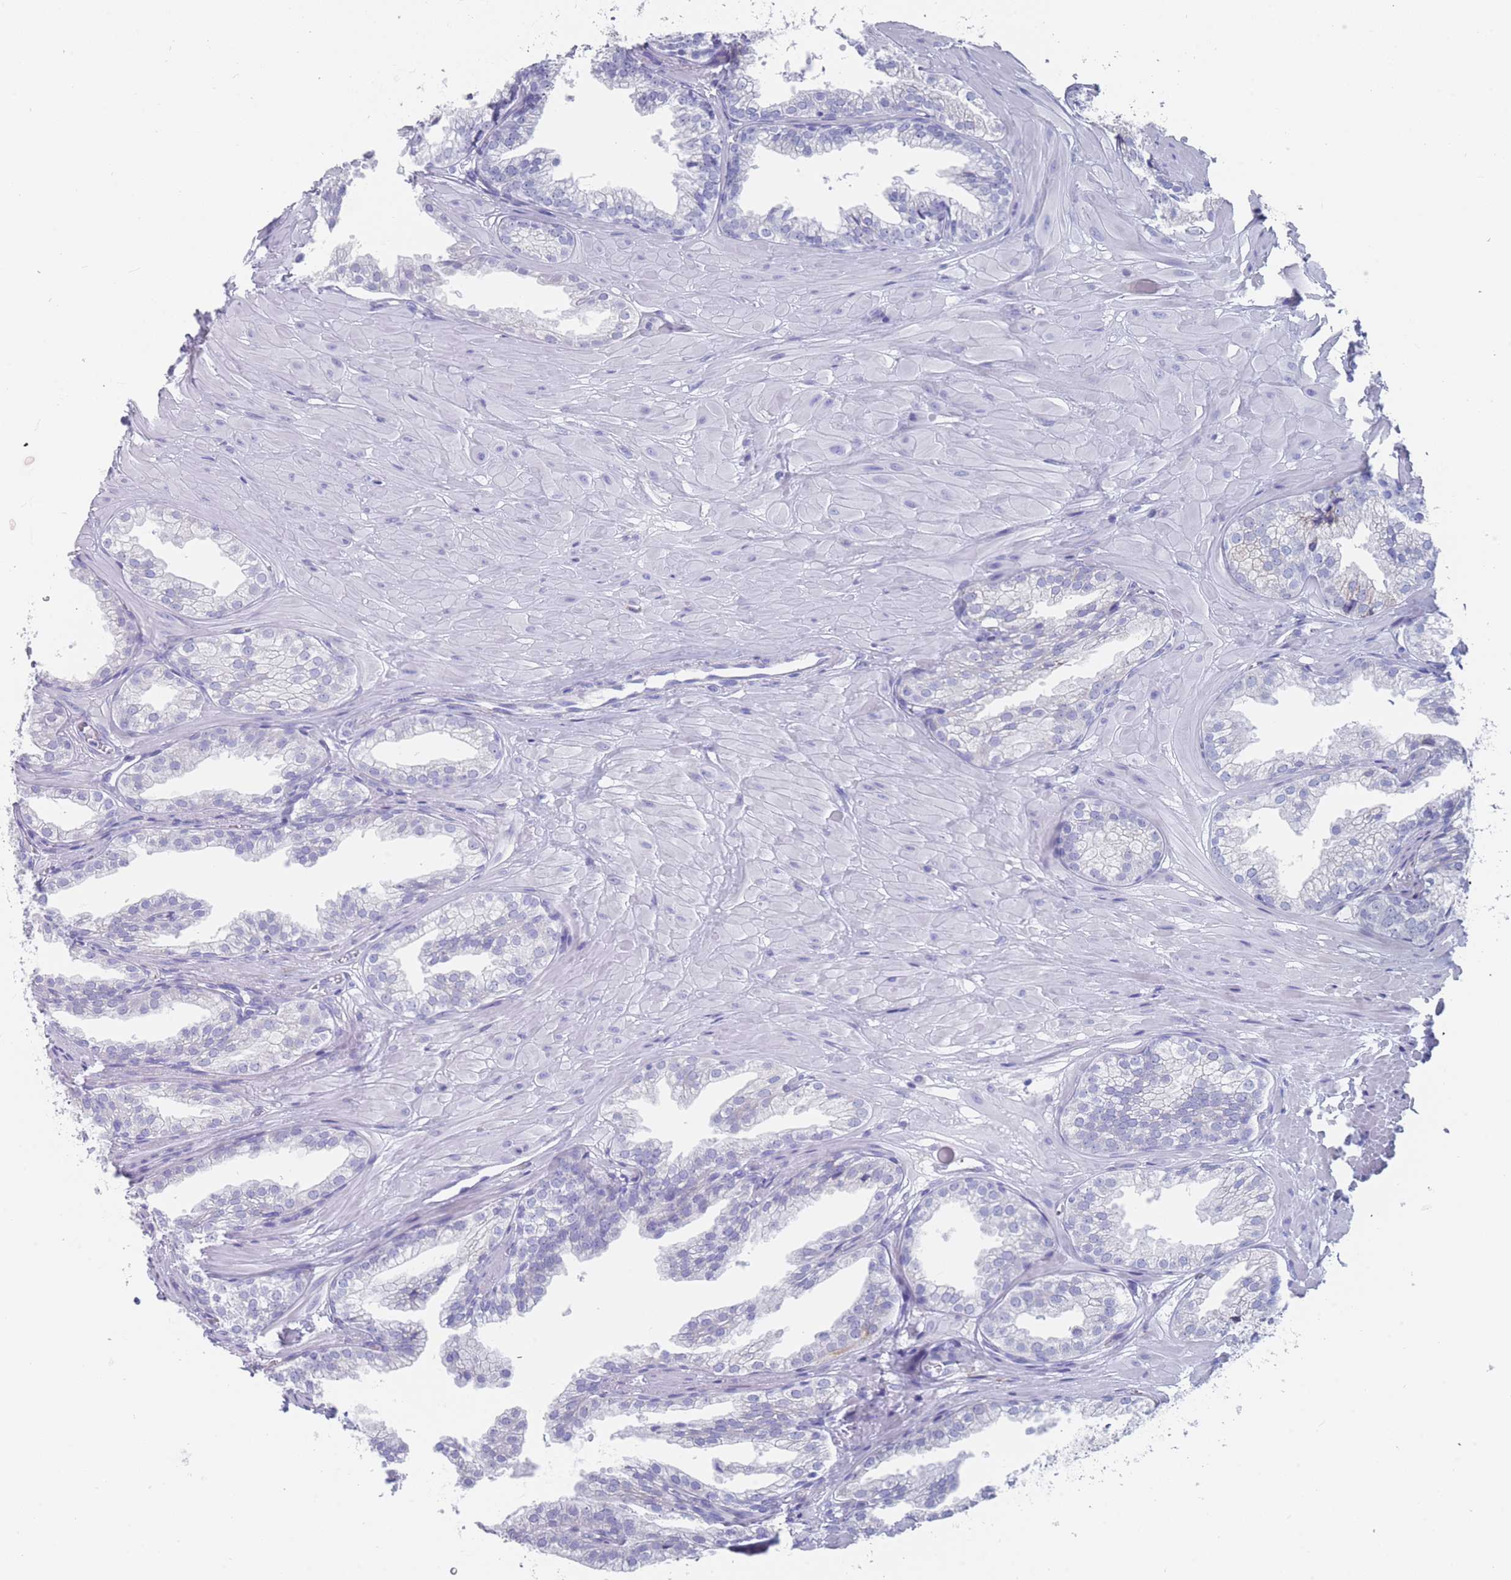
{"staining": {"intensity": "negative", "quantity": "none", "location": "none"}, "tissue": "prostate", "cell_type": "Glandular cells", "image_type": "normal", "snomed": [{"axis": "morphology", "description": "Normal tissue, NOS"}, {"axis": "topography", "description": "Prostate"}, {"axis": "topography", "description": "Peripheral nerve tissue"}], "caption": "This is a image of immunohistochemistry staining of unremarkable prostate, which shows no staining in glandular cells.", "gene": "ST8SIA5", "patient": {"sex": "male", "age": 55}}